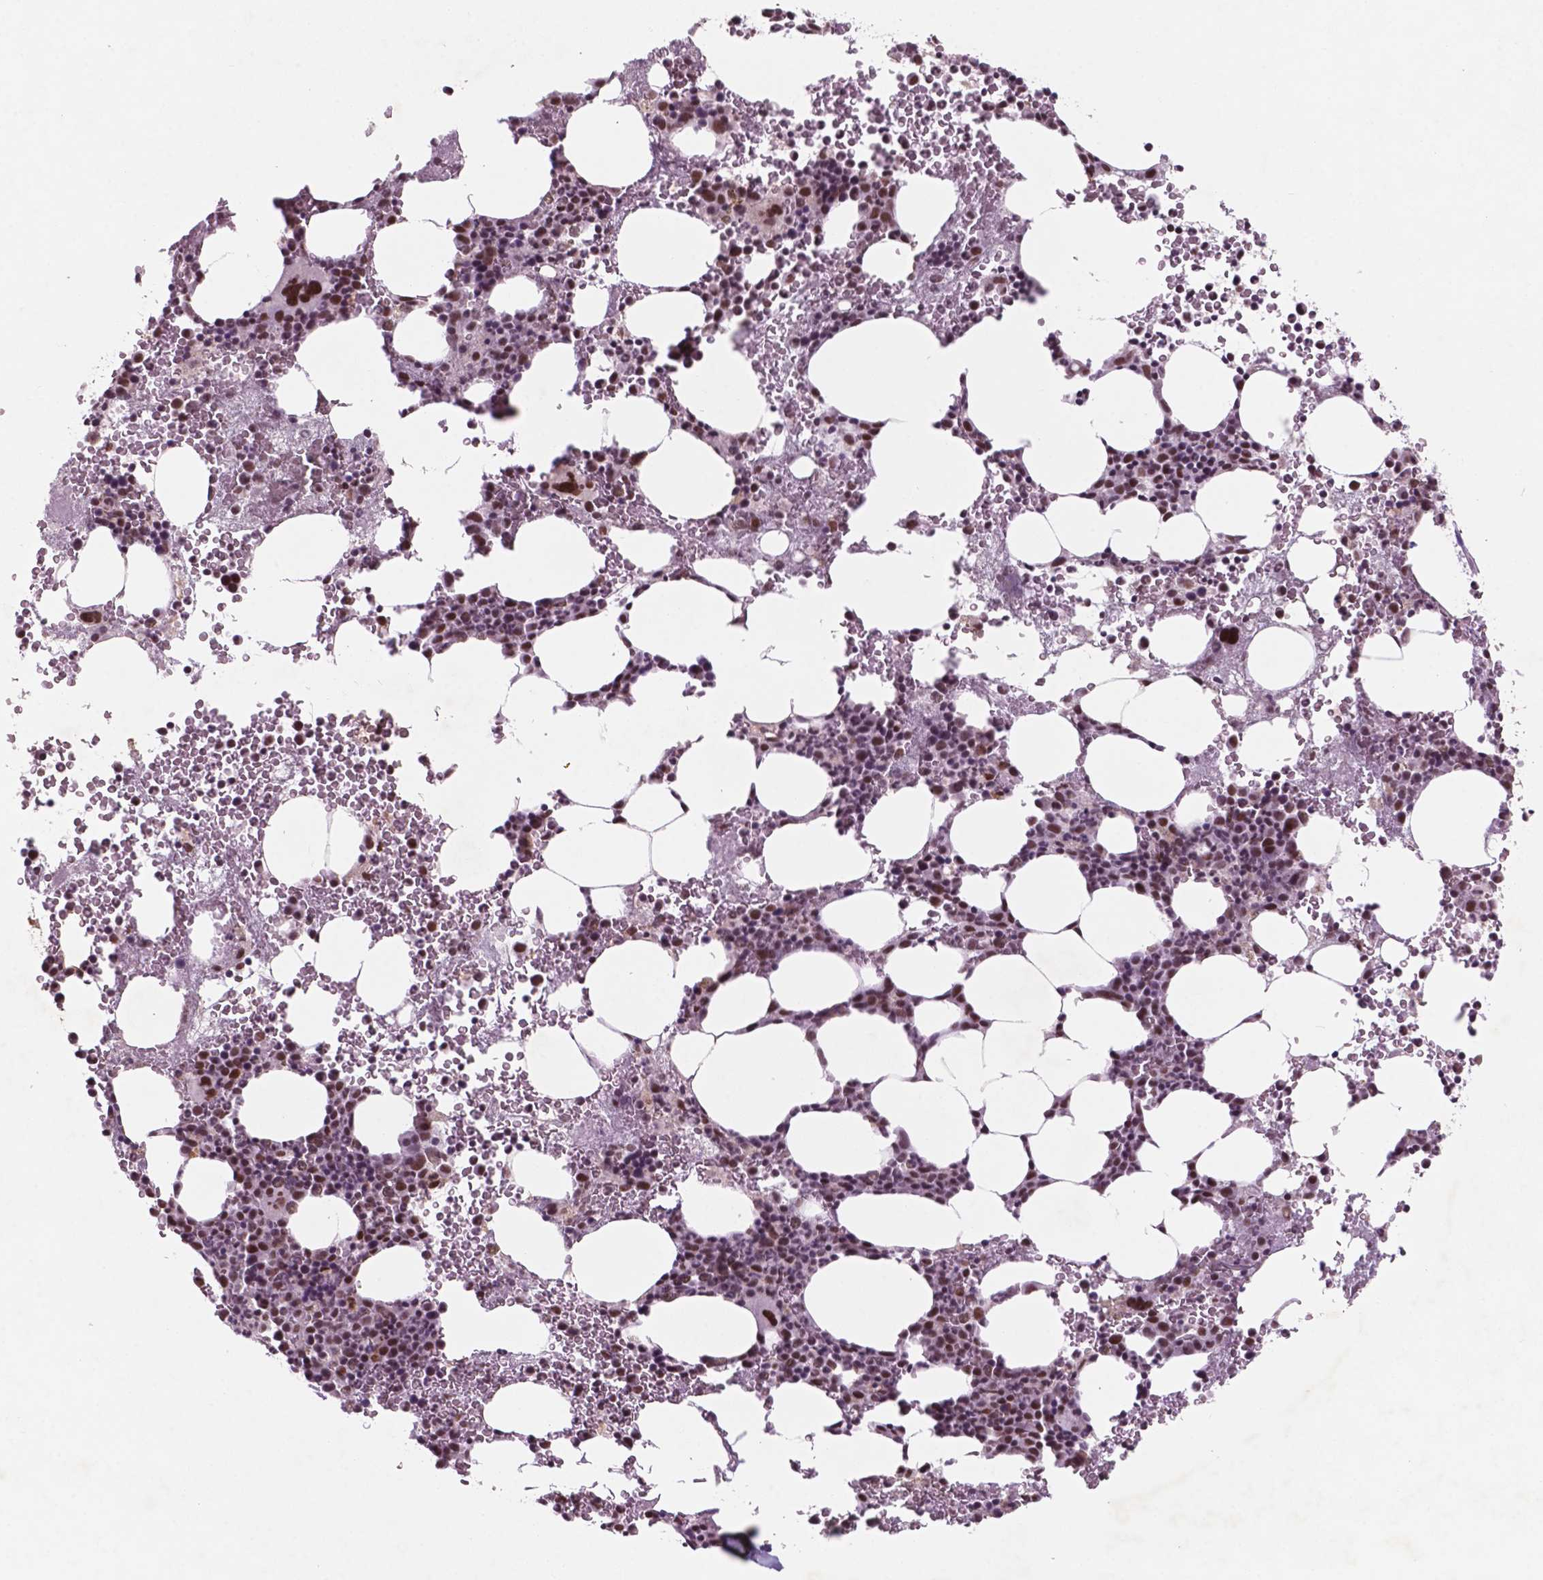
{"staining": {"intensity": "strong", "quantity": "25%-75%", "location": "nuclear"}, "tissue": "bone marrow", "cell_type": "Hematopoietic cells", "image_type": "normal", "snomed": [{"axis": "morphology", "description": "Normal tissue, NOS"}, {"axis": "topography", "description": "Bone marrow"}], "caption": "IHC micrograph of benign bone marrow: human bone marrow stained using IHC shows high levels of strong protein expression localized specifically in the nuclear of hematopoietic cells, appearing as a nuclear brown color.", "gene": "CTR9", "patient": {"sex": "female", "age": 56}}